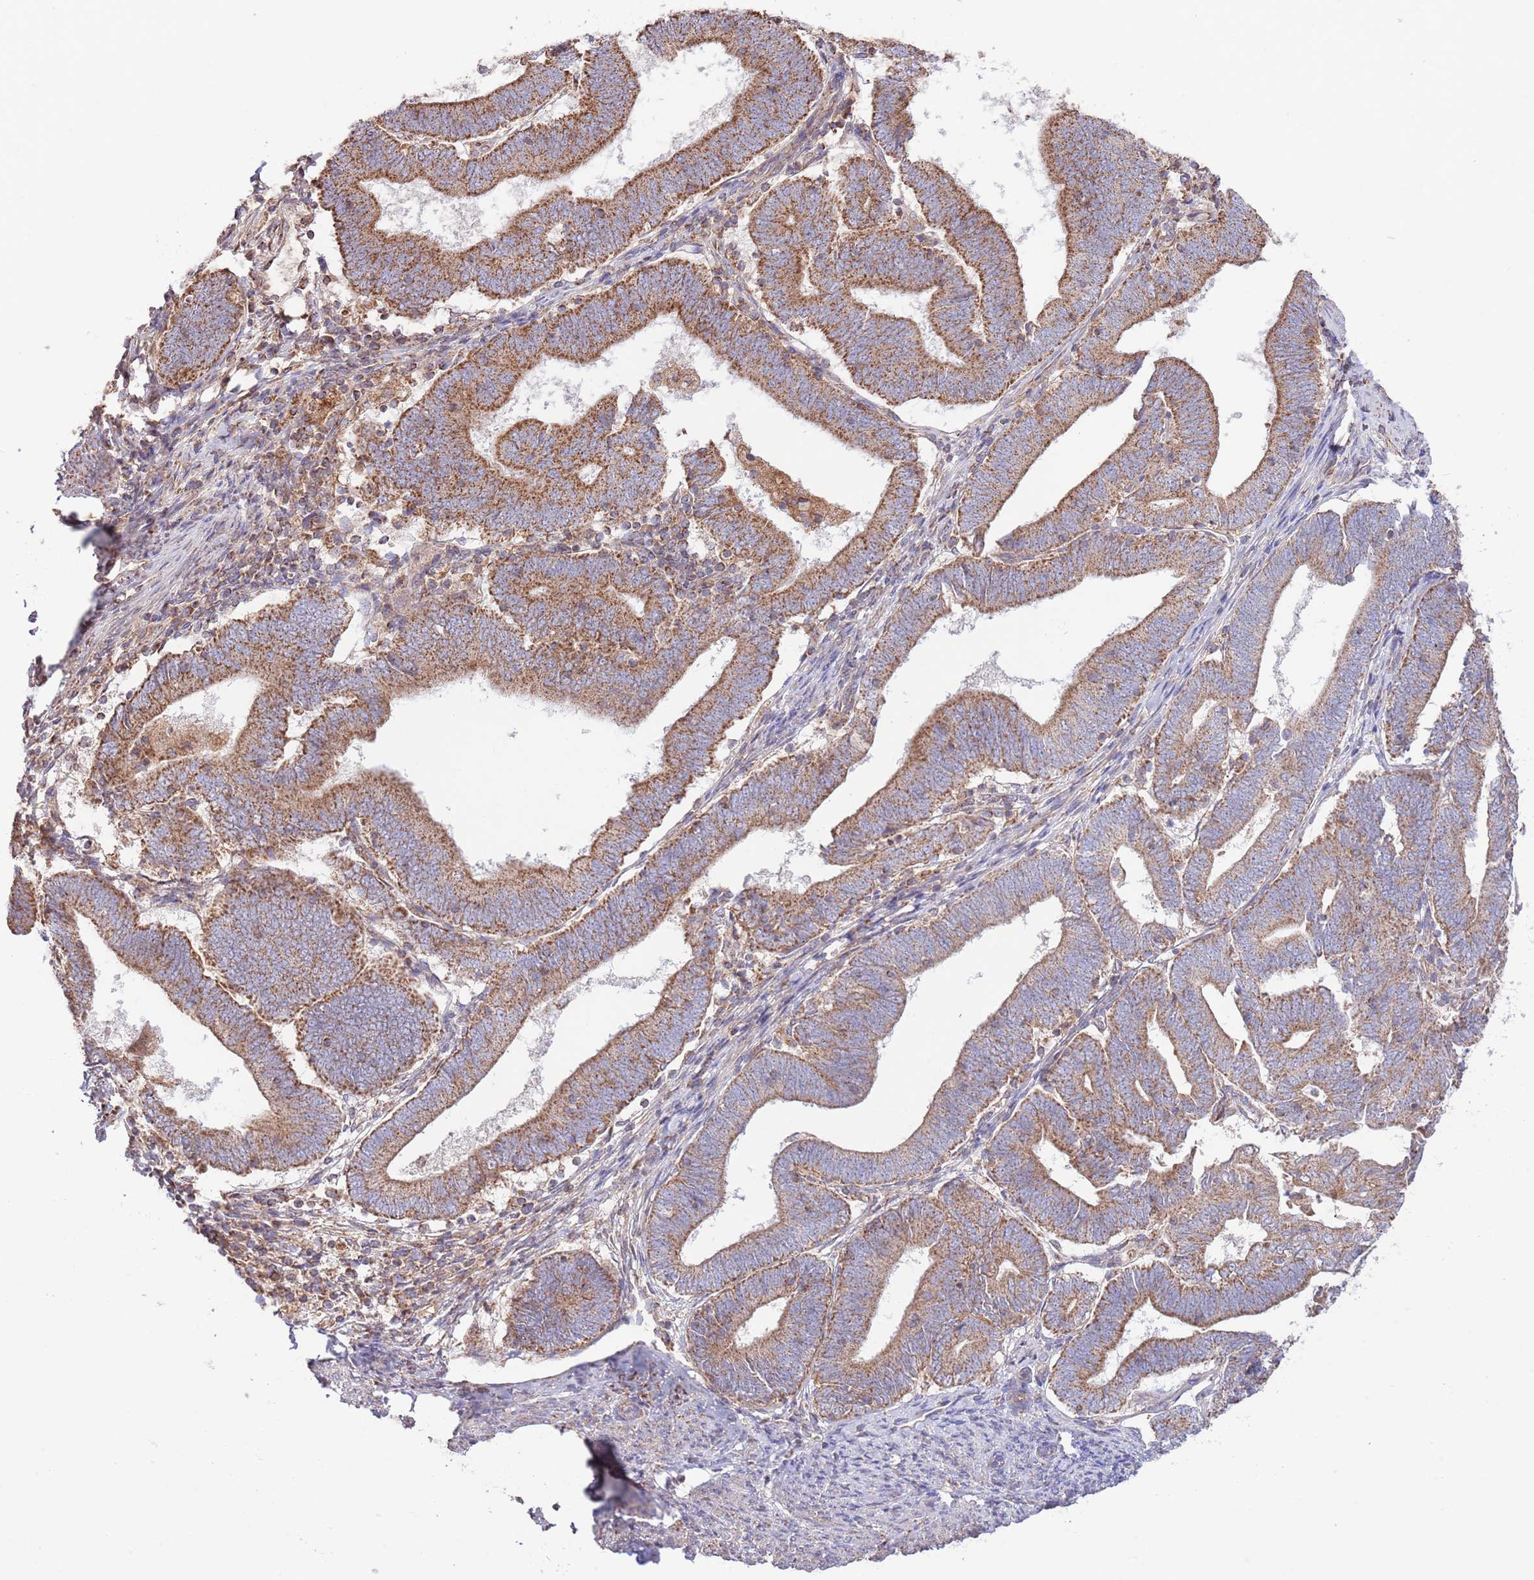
{"staining": {"intensity": "strong", "quantity": ">75%", "location": "cytoplasmic/membranous"}, "tissue": "endometrial cancer", "cell_type": "Tumor cells", "image_type": "cancer", "snomed": [{"axis": "morphology", "description": "Adenocarcinoma, NOS"}, {"axis": "topography", "description": "Endometrium"}], "caption": "Immunohistochemistry (IHC) histopathology image of neoplastic tissue: endometrial cancer stained using immunohistochemistry demonstrates high levels of strong protein expression localized specifically in the cytoplasmic/membranous of tumor cells, appearing as a cytoplasmic/membranous brown color.", "gene": "DNAJA3", "patient": {"sex": "female", "age": 70}}